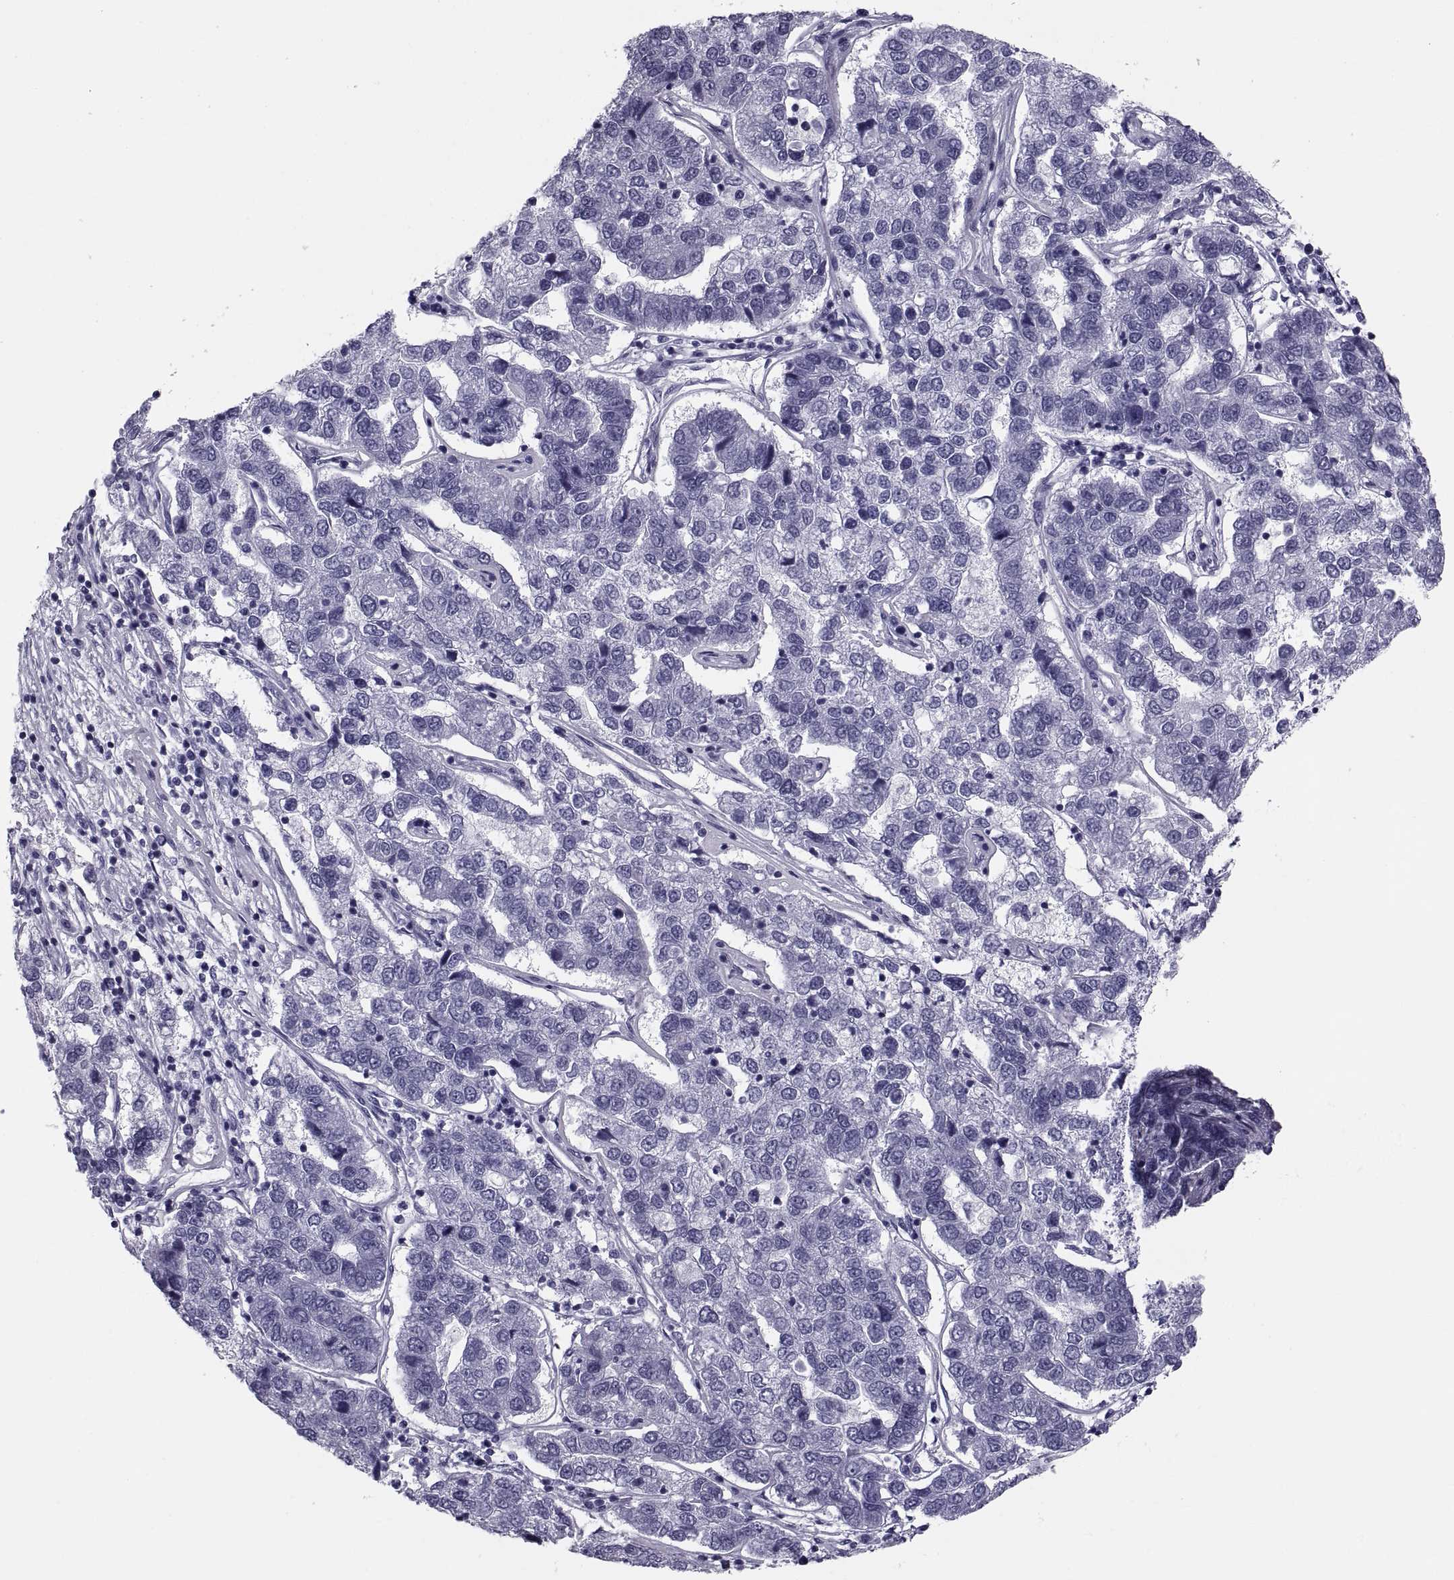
{"staining": {"intensity": "negative", "quantity": "none", "location": "none"}, "tissue": "pancreatic cancer", "cell_type": "Tumor cells", "image_type": "cancer", "snomed": [{"axis": "morphology", "description": "Adenocarcinoma, NOS"}, {"axis": "topography", "description": "Pancreas"}], "caption": "Photomicrograph shows no significant protein staining in tumor cells of pancreatic adenocarcinoma. (DAB immunohistochemistry visualized using brightfield microscopy, high magnification).", "gene": "CRISP1", "patient": {"sex": "female", "age": 61}}